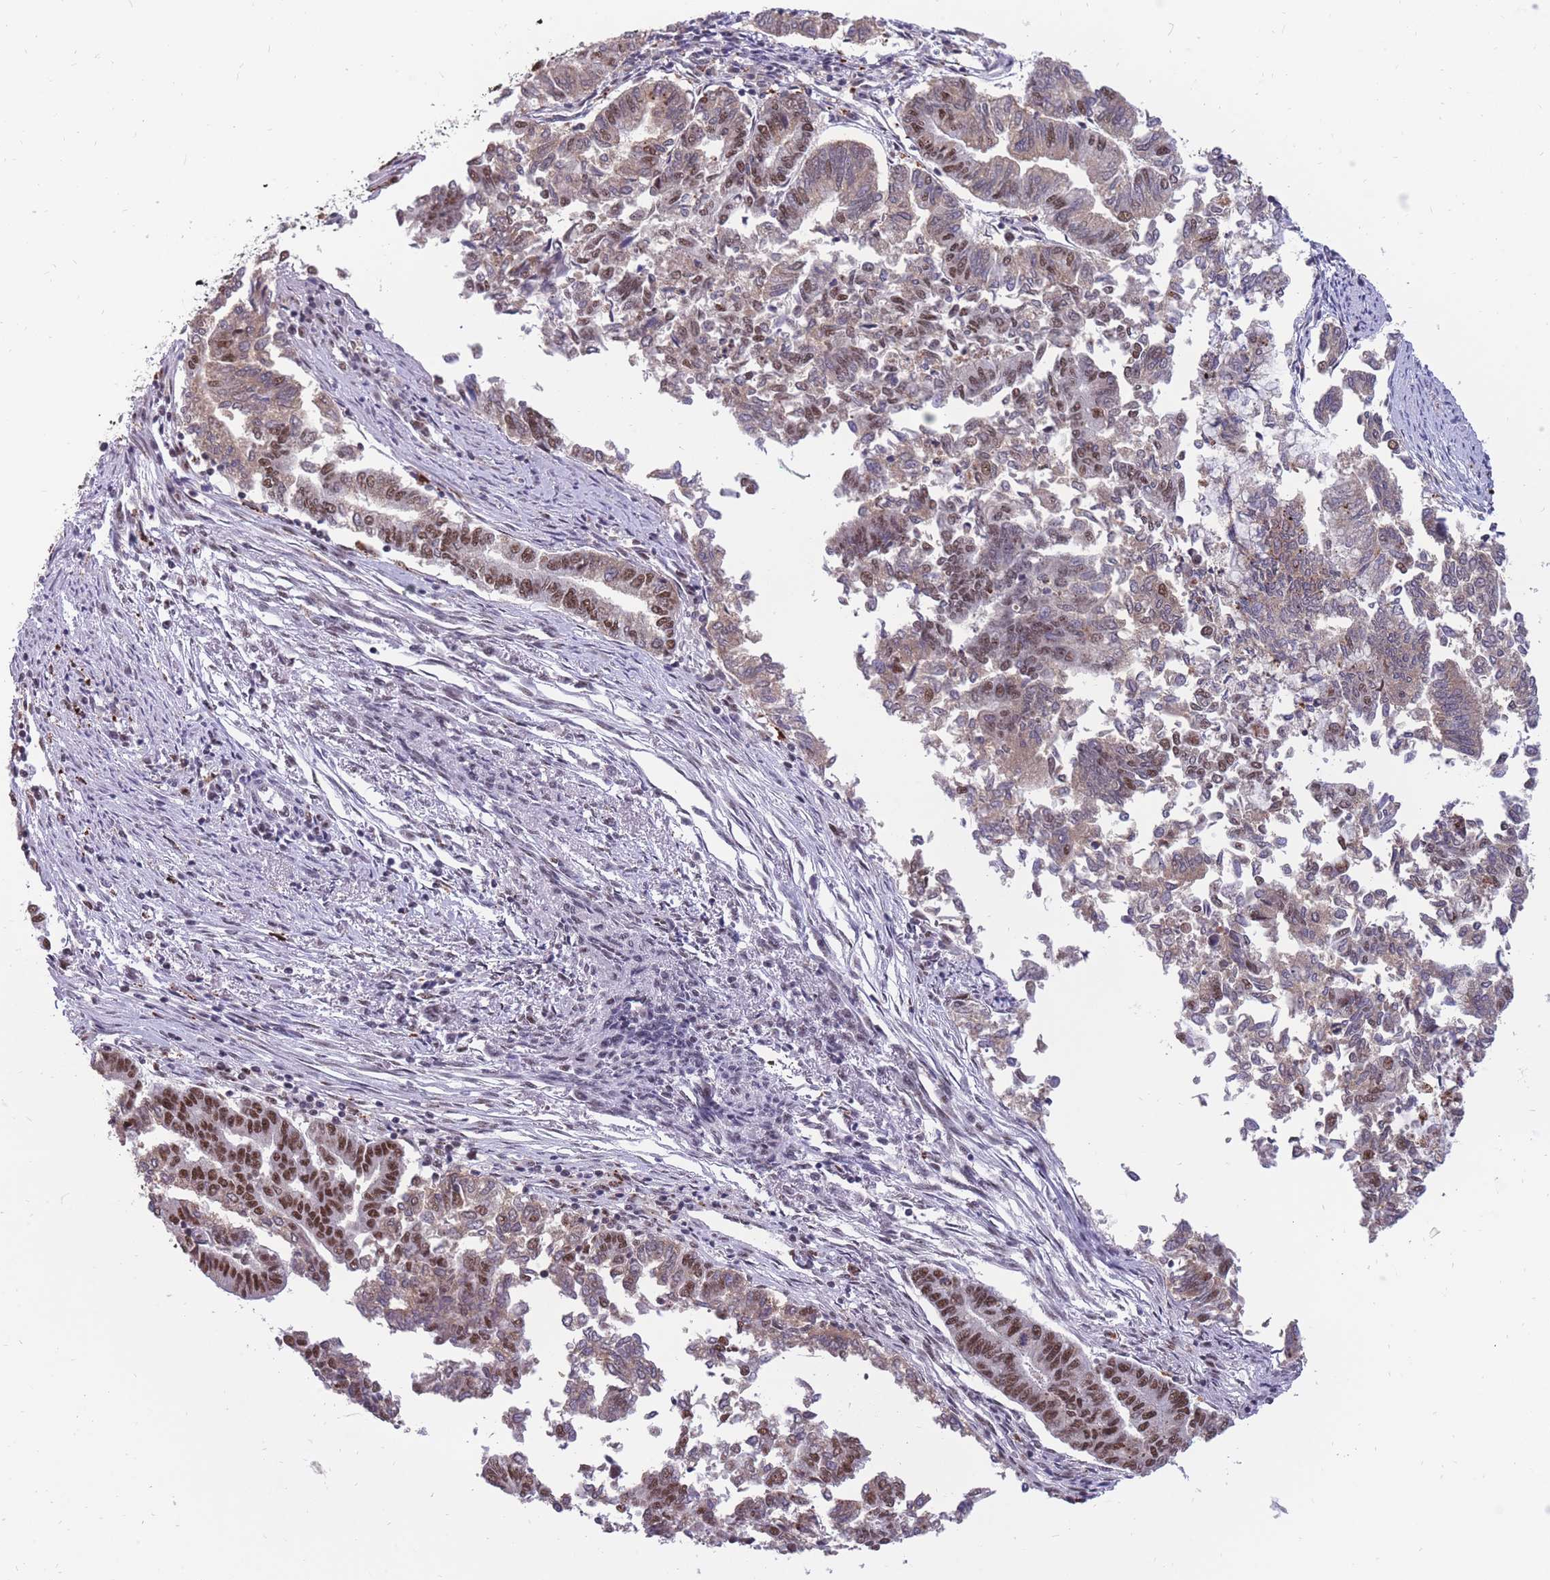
{"staining": {"intensity": "moderate", "quantity": "25%-75%", "location": "nuclear"}, "tissue": "endometrial cancer", "cell_type": "Tumor cells", "image_type": "cancer", "snomed": [{"axis": "morphology", "description": "Adenocarcinoma, NOS"}, {"axis": "topography", "description": "Endometrium"}], "caption": "Brown immunohistochemical staining in human endometrial adenocarcinoma displays moderate nuclear staining in approximately 25%-75% of tumor cells.", "gene": "PRPF19", "patient": {"sex": "female", "age": 79}}